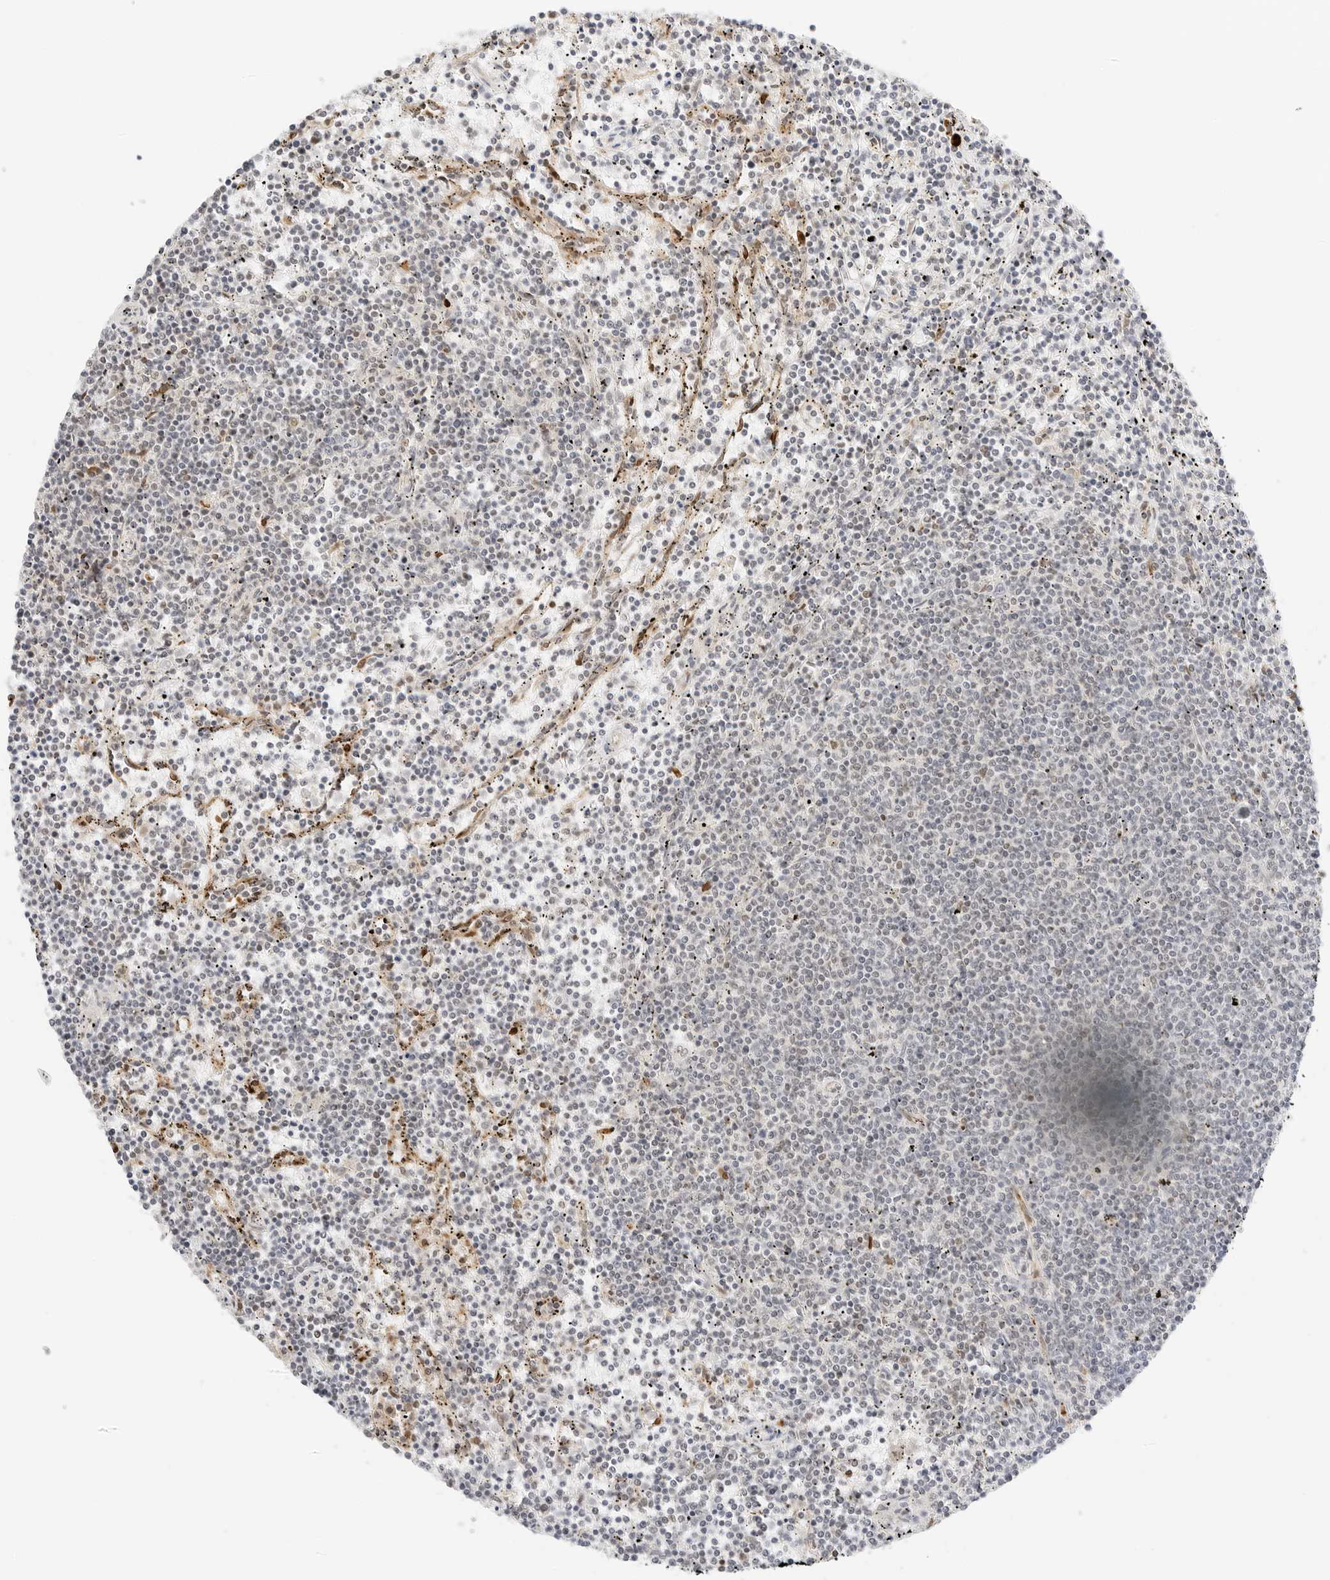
{"staining": {"intensity": "negative", "quantity": "none", "location": "none"}, "tissue": "lymphoma", "cell_type": "Tumor cells", "image_type": "cancer", "snomed": [{"axis": "morphology", "description": "Malignant lymphoma, non-Hodgkin's type, Low grade"}, {"axis": "topography", "description": "Spleen"}], "caption": "Tumor cells show no significant positivity in malignant lymphoma, non-Hodgkin's type (low-grade).", "gene": "TEKT2", "patient": {"sex": "female", "age": 50}}